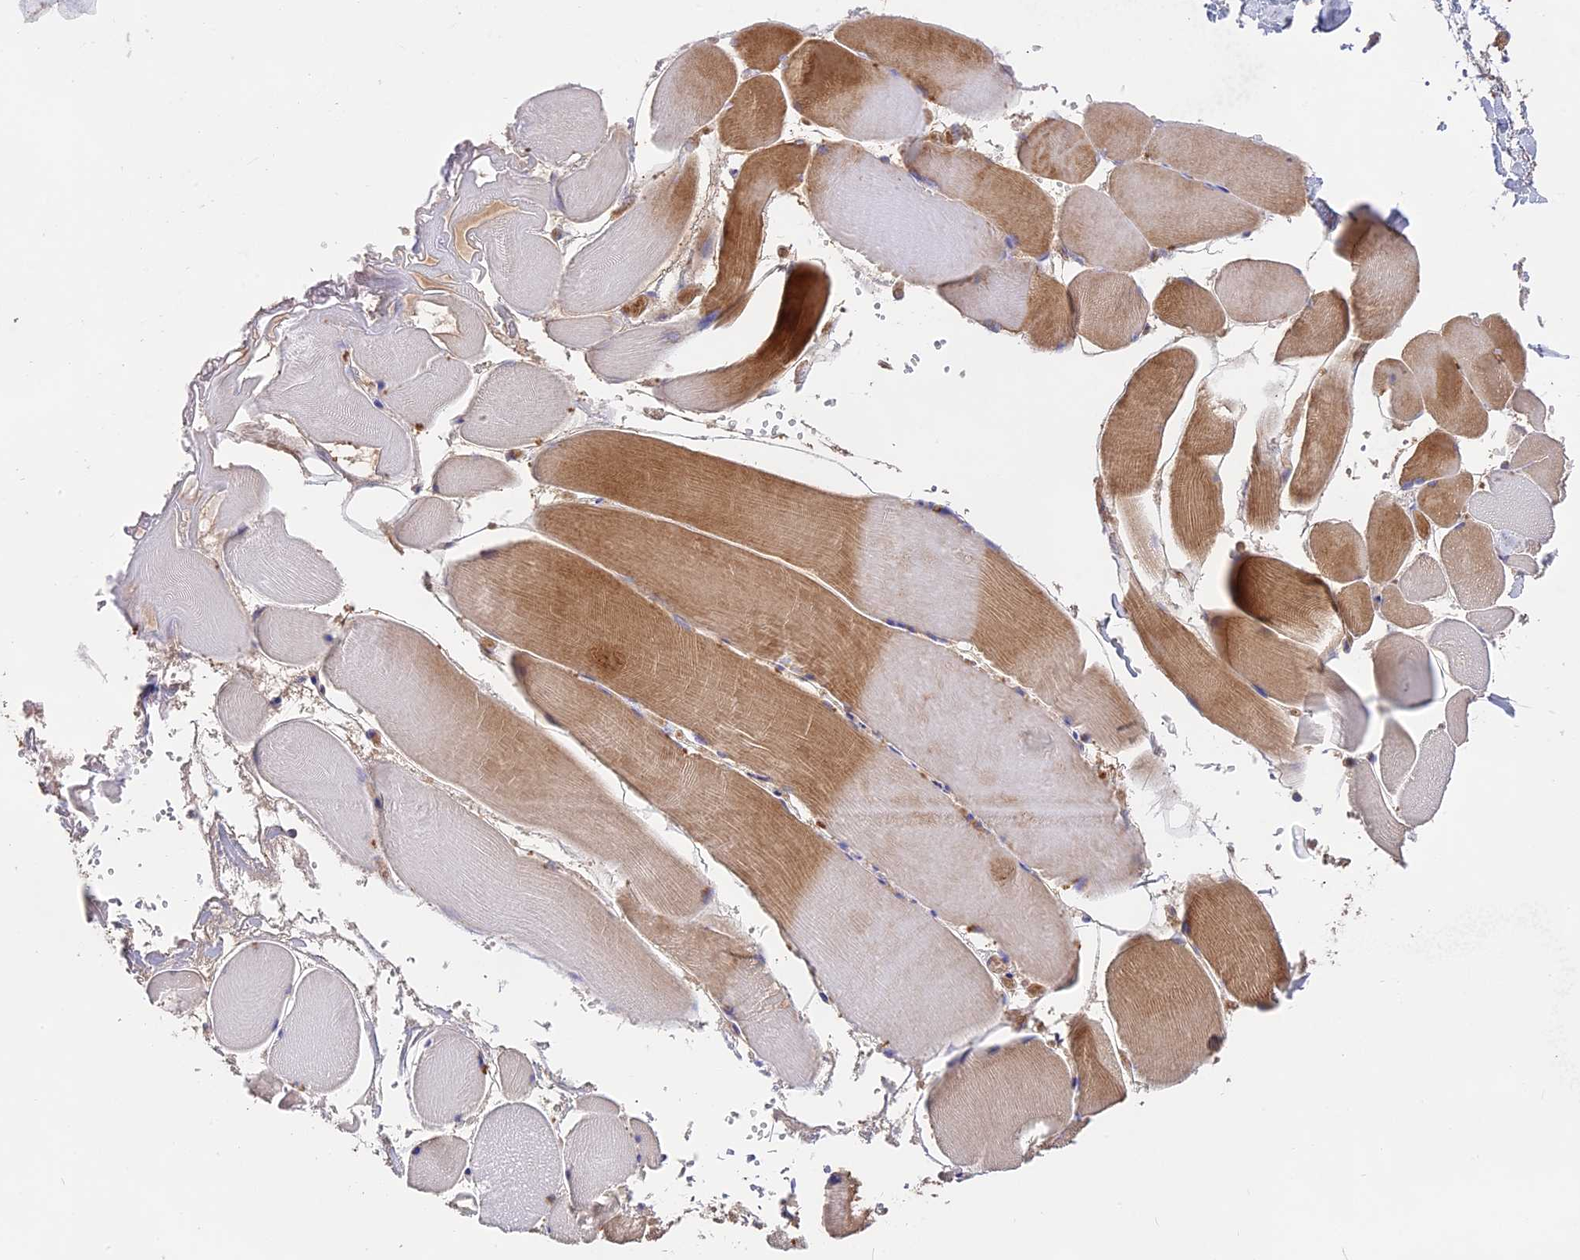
{"staining": {"intensity": "moderate", "quantity": "25%-75%", "location": "cytoplasmic/membranous"}, "tissue": "skeletal muscle", "cell_type": "Myocytes", "image_type": "normal", "snomed": [{"axis": "morphology", "description": "Normal tissue, NOS"}, {"axis": "morphology", "description": "Basal cell carcinoma"}, {"axis": "topography", "description": "Skeletal muscle"}], "caption": "This image reveals immunohistochemistry staining of benign human skeletal muscle, with medium moderate cytoplasmic/membranous staining in approximately 25%-75% of myocytes.", "gene": "NUDT8", "patient": {"sex": "female", "age": 64}}